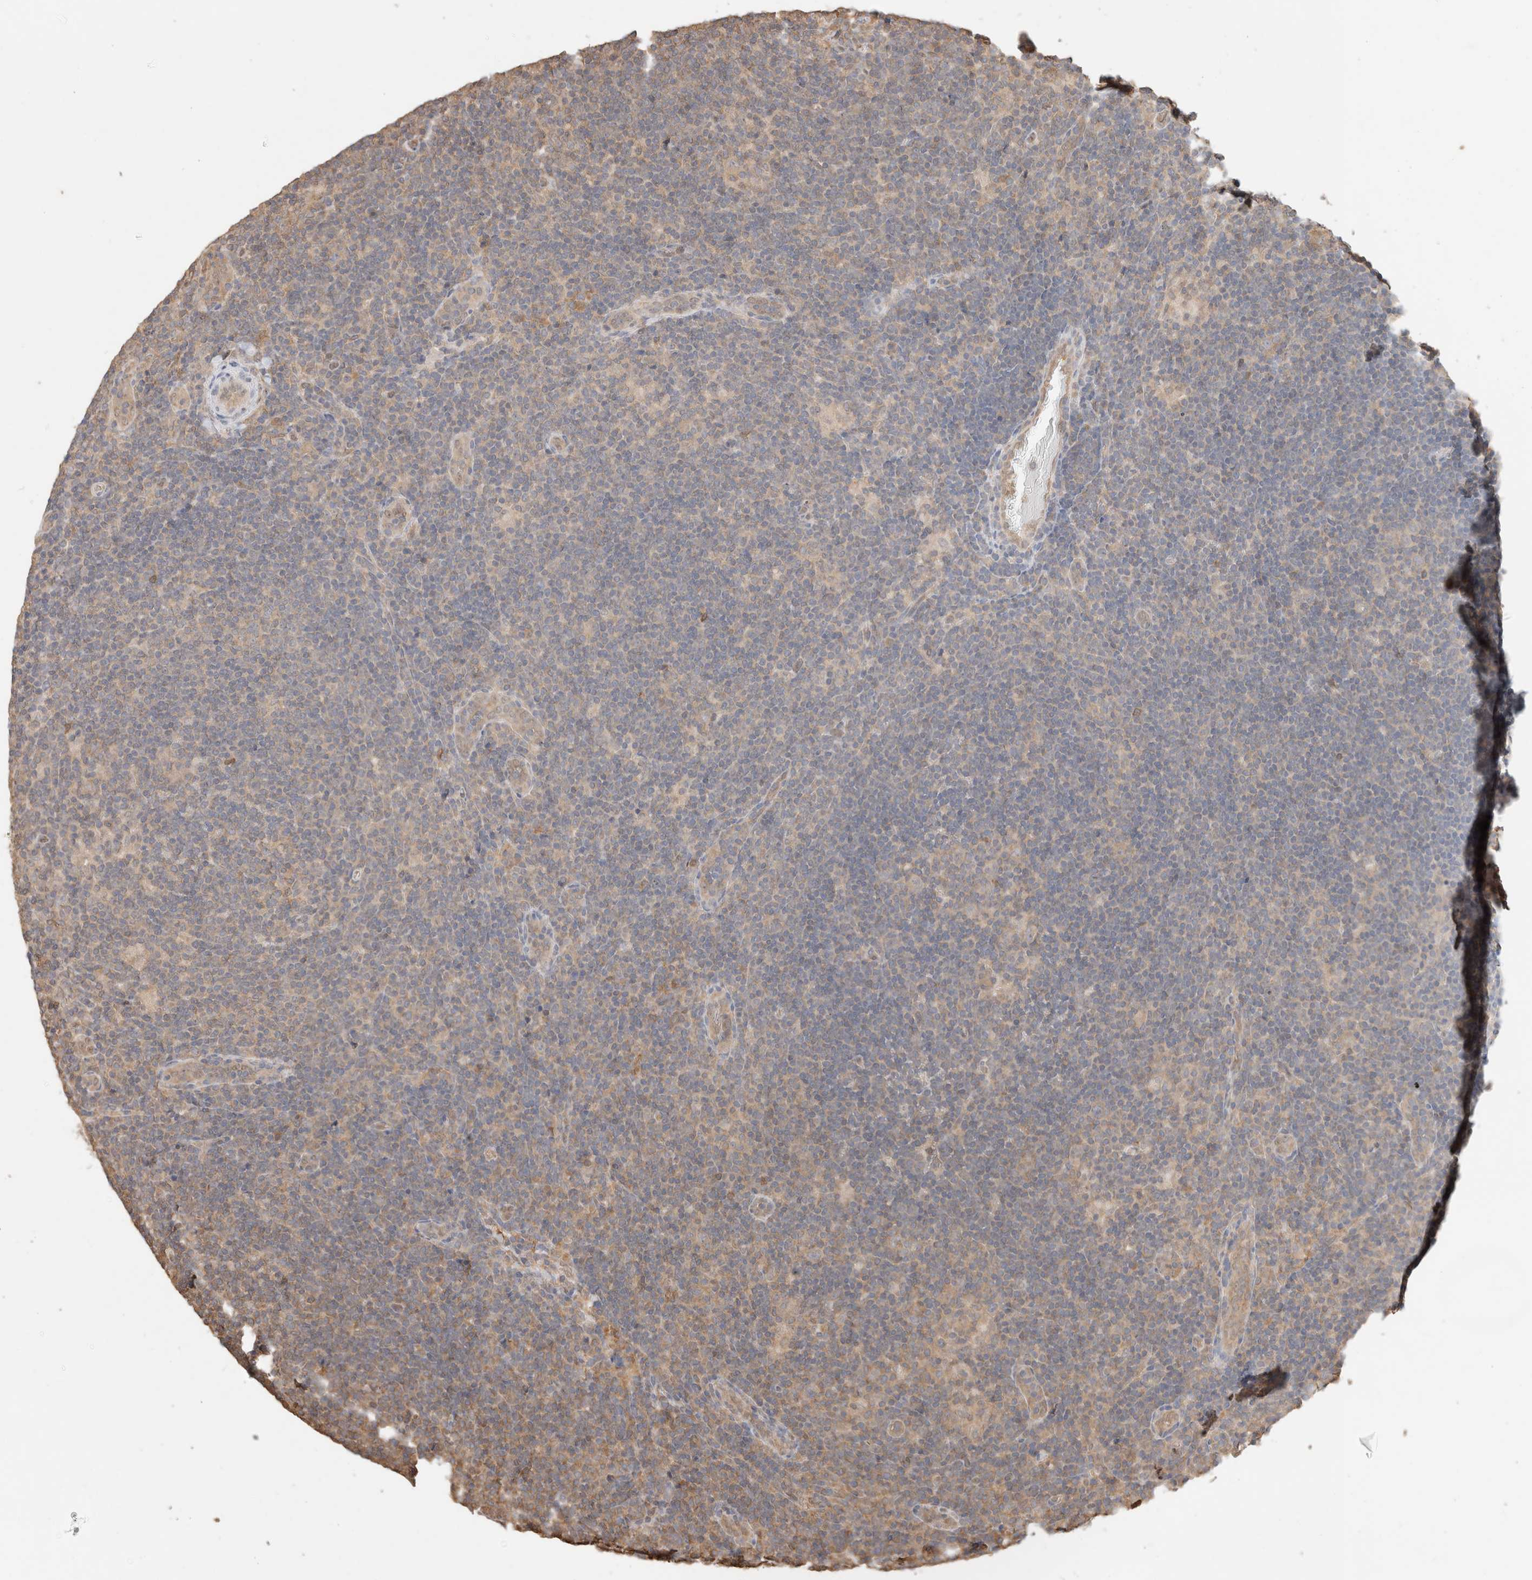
{"staining": {"intensity": "weak", "quantity": ">75%", "location": "cytoplasmic/membranous"}, "tissue": "lymphoma", "cell_type": "Tumor cells", "image_type": "cancer", "snomed": [{"axis": "morphology", "description": "Hodgkin's disease, NOS"}, {"axis": "topography", "description": "Lymph node"}], "caption": "Lymphoma tissue displays weak cytoplasmic/membranous expression in approximately >75% of tumor cells, visualized by immunohistochemistry.", "gene": "YWHAH", "patient": {"sex": "female", "age": 57}}